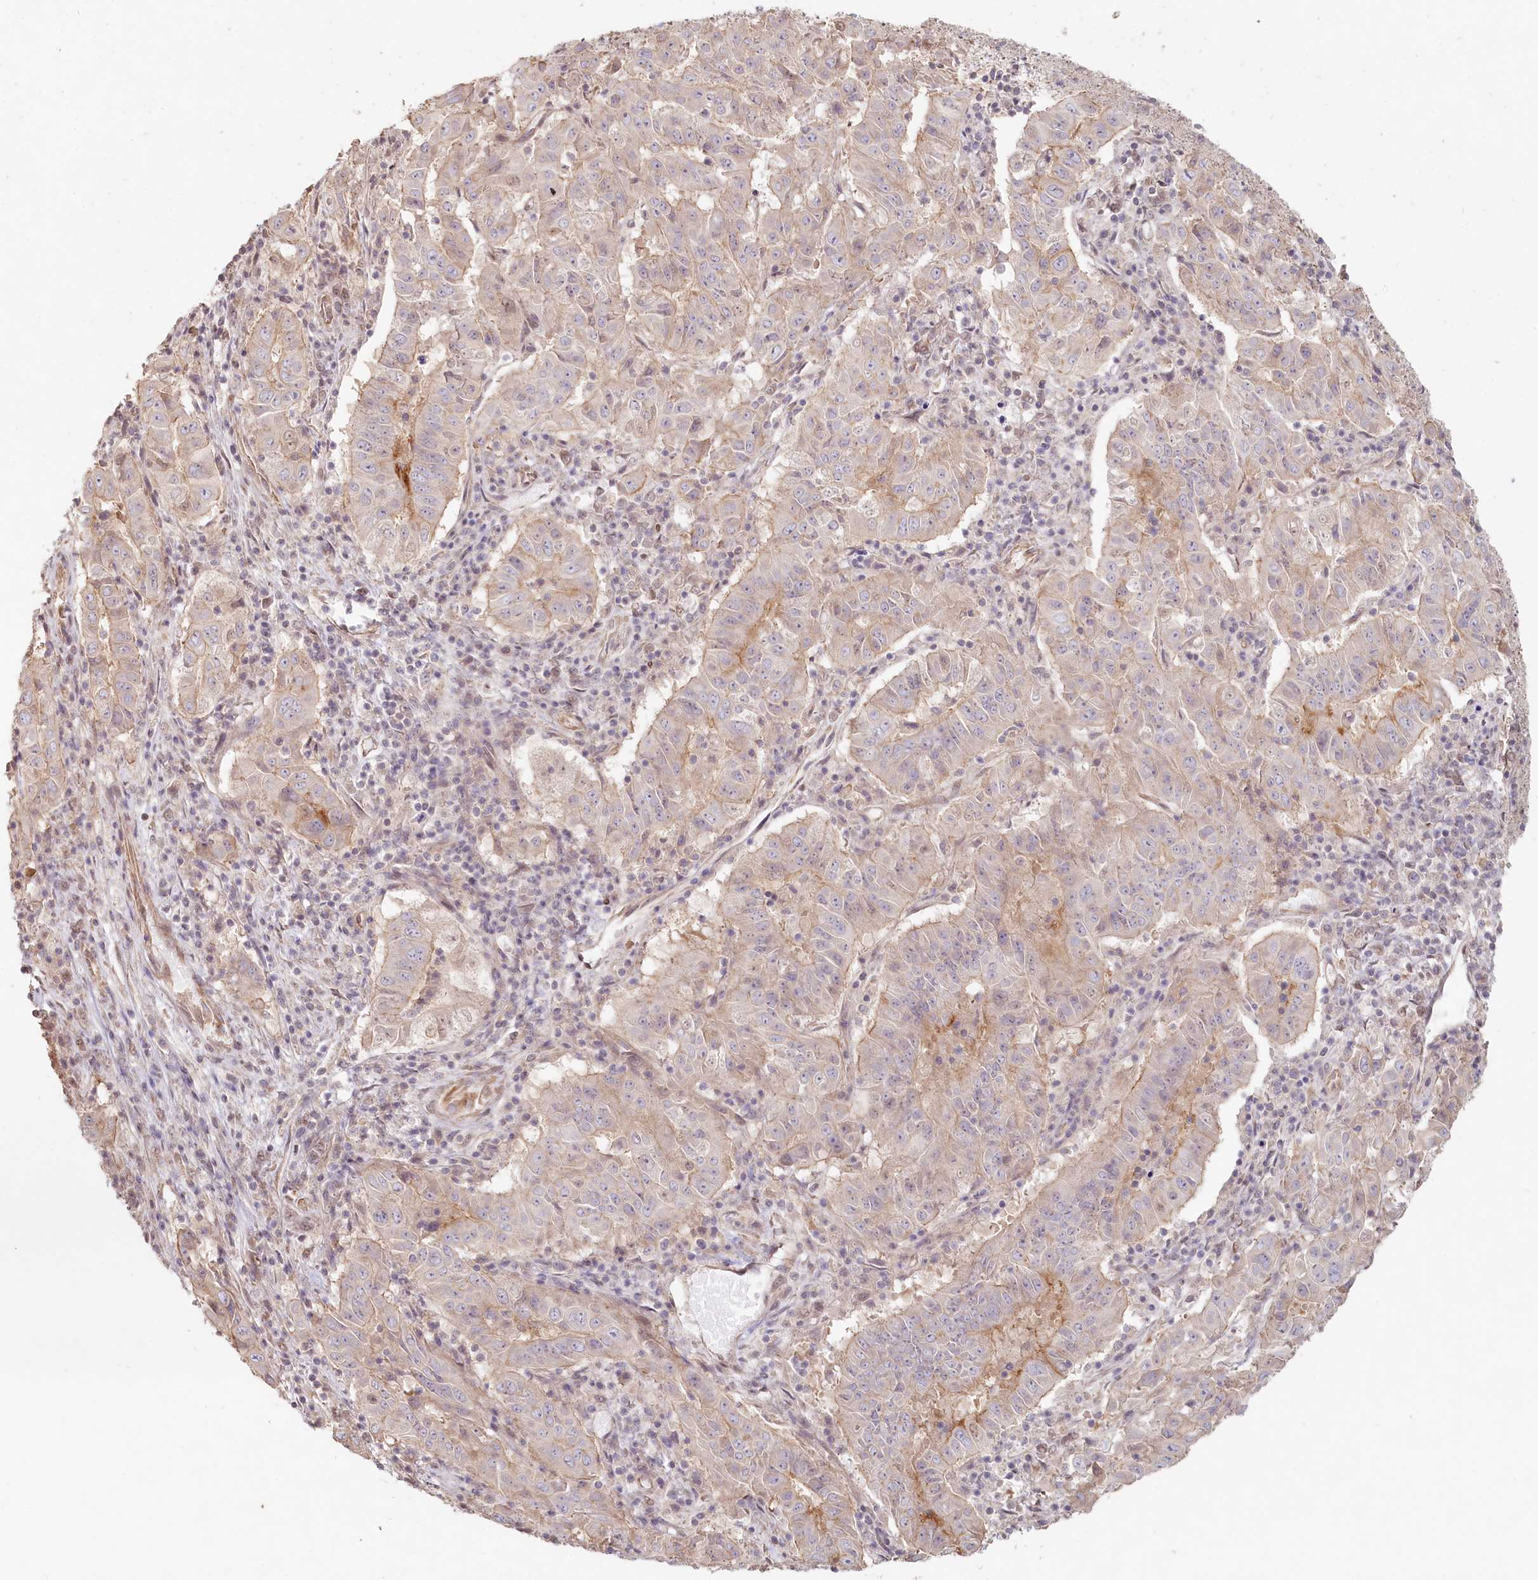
{"staining": {"intensity": "weak", "quantity": "<25%", "location": "cytoplasmic/membranous"}, "tissue": "pancreatic cancer", "cell_type": "Tumor cells", "image_type": "cancer", "snomed": [{"axis": "morphology", "description": "Adenocarcinoma, NOS"}, {"axis": "topography", "description": "Pancreas"}], "caption": "IHC of human adenocarcinoma (pancreatic) shows no expression in tumor cells.", "gene": "TCHP", "patient": {"sex": "male", "age": 63}}